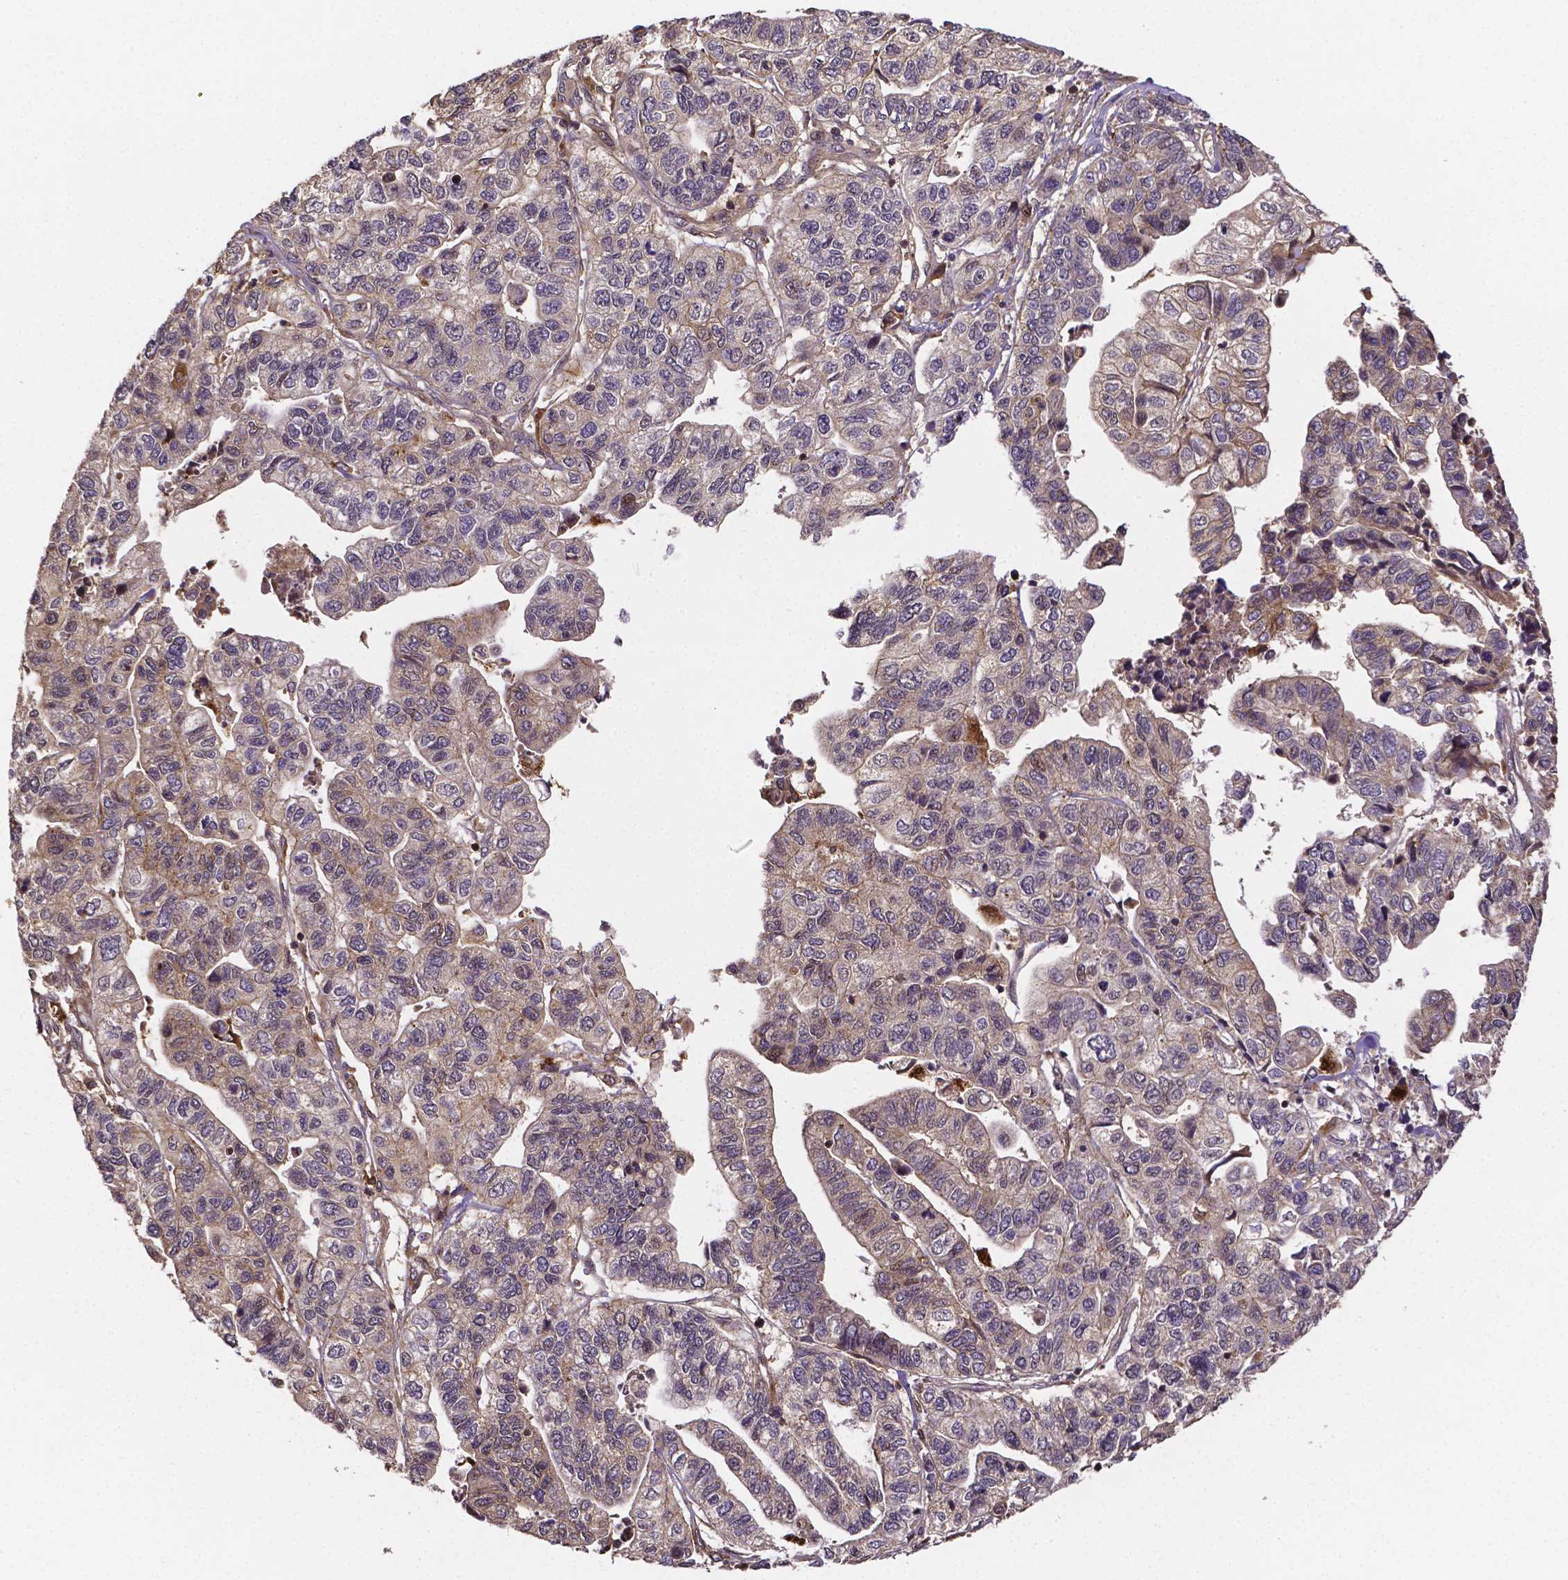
{"staining": {"intensity": "weak", "quantity": "25%-75%", "location": "cytoplasmic/membranous"}, "tissue": "stomach cancer", "cell_type": "Tumor cells", "image_type": "cancer", "snomed": [{"axis": "morphology", "description": "Adenocarcinoma, NOS"}, {"axis": "topography", "description": "Stomach, upper"}], "caption": "An immunohistochemistry (IHC) micrograph of tumor tissue is shown. Protein staining in brown shows weak cytoplasmic/membranous positivity in stomach cancer (adenocarcinoma) within tumor cells.", "gene": "RNF123", "patient": {"sex": "female", "age": 67}}